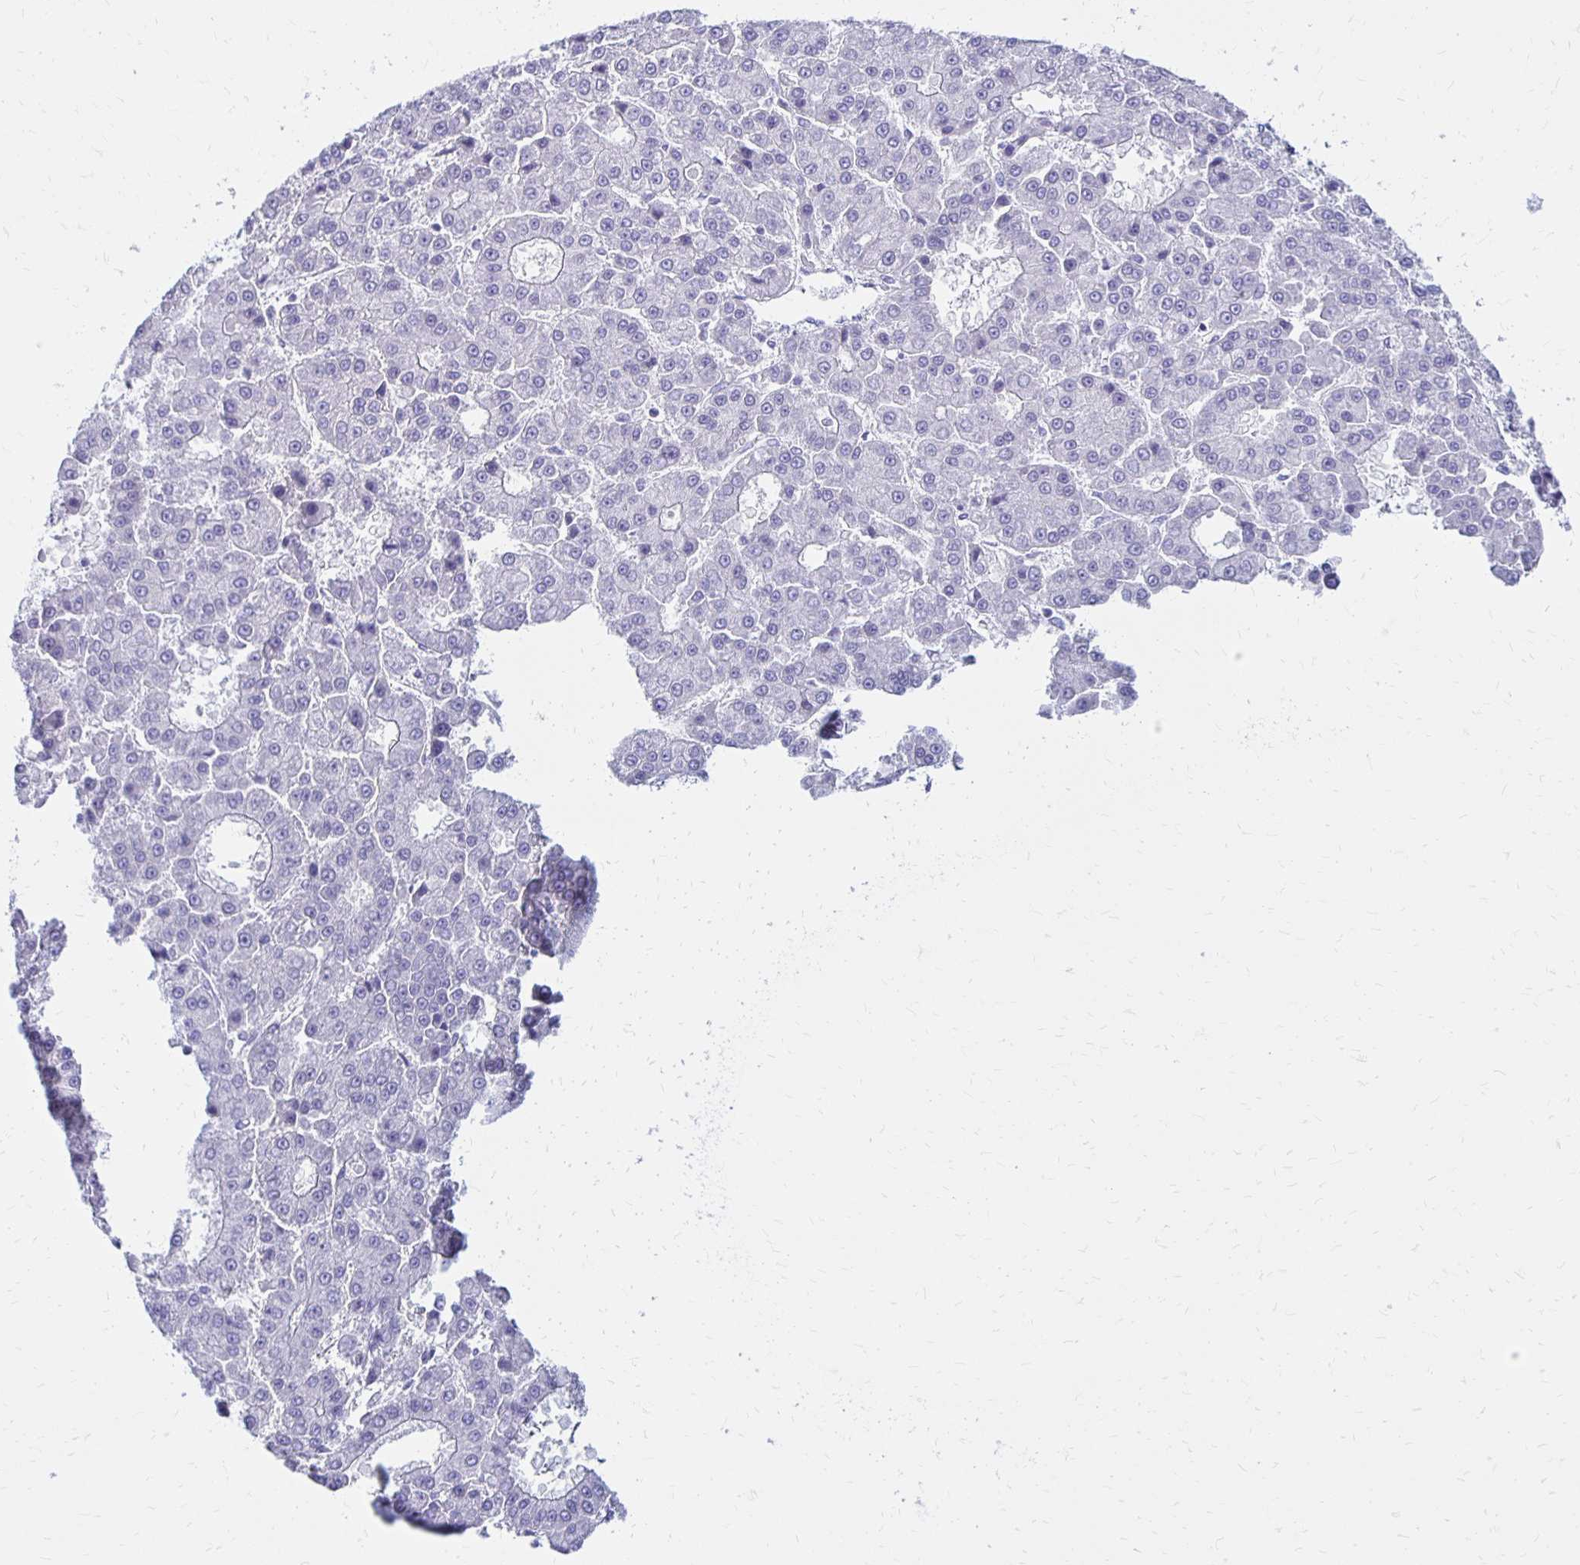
{"staining": {"intensity": "negative", "quantity": "none", "location": "none"}, "tissue": "liver cancer", "cell_type": "Tumor cells", "image_type": "cancer", "snomed": [{"axis": "morphology", "description": "Carcinoma, Hepatocellular, NOS"}, {"axis": "topography", "description": "Liver"}], "caption": "A high-resolution histopathology image shows immunohistochemistry (IHC) staining of liver cancer (hepatocellular carcinoma), which reveals no significant expression in tumor cells. The staining was performed using DAB to visualize the protein expression in brown, while the nuclei were stained in blue with hematoxylin (Magnification: 20x).", "gene": "FNTB", "patient": {"sex": "male", "age": 70}}